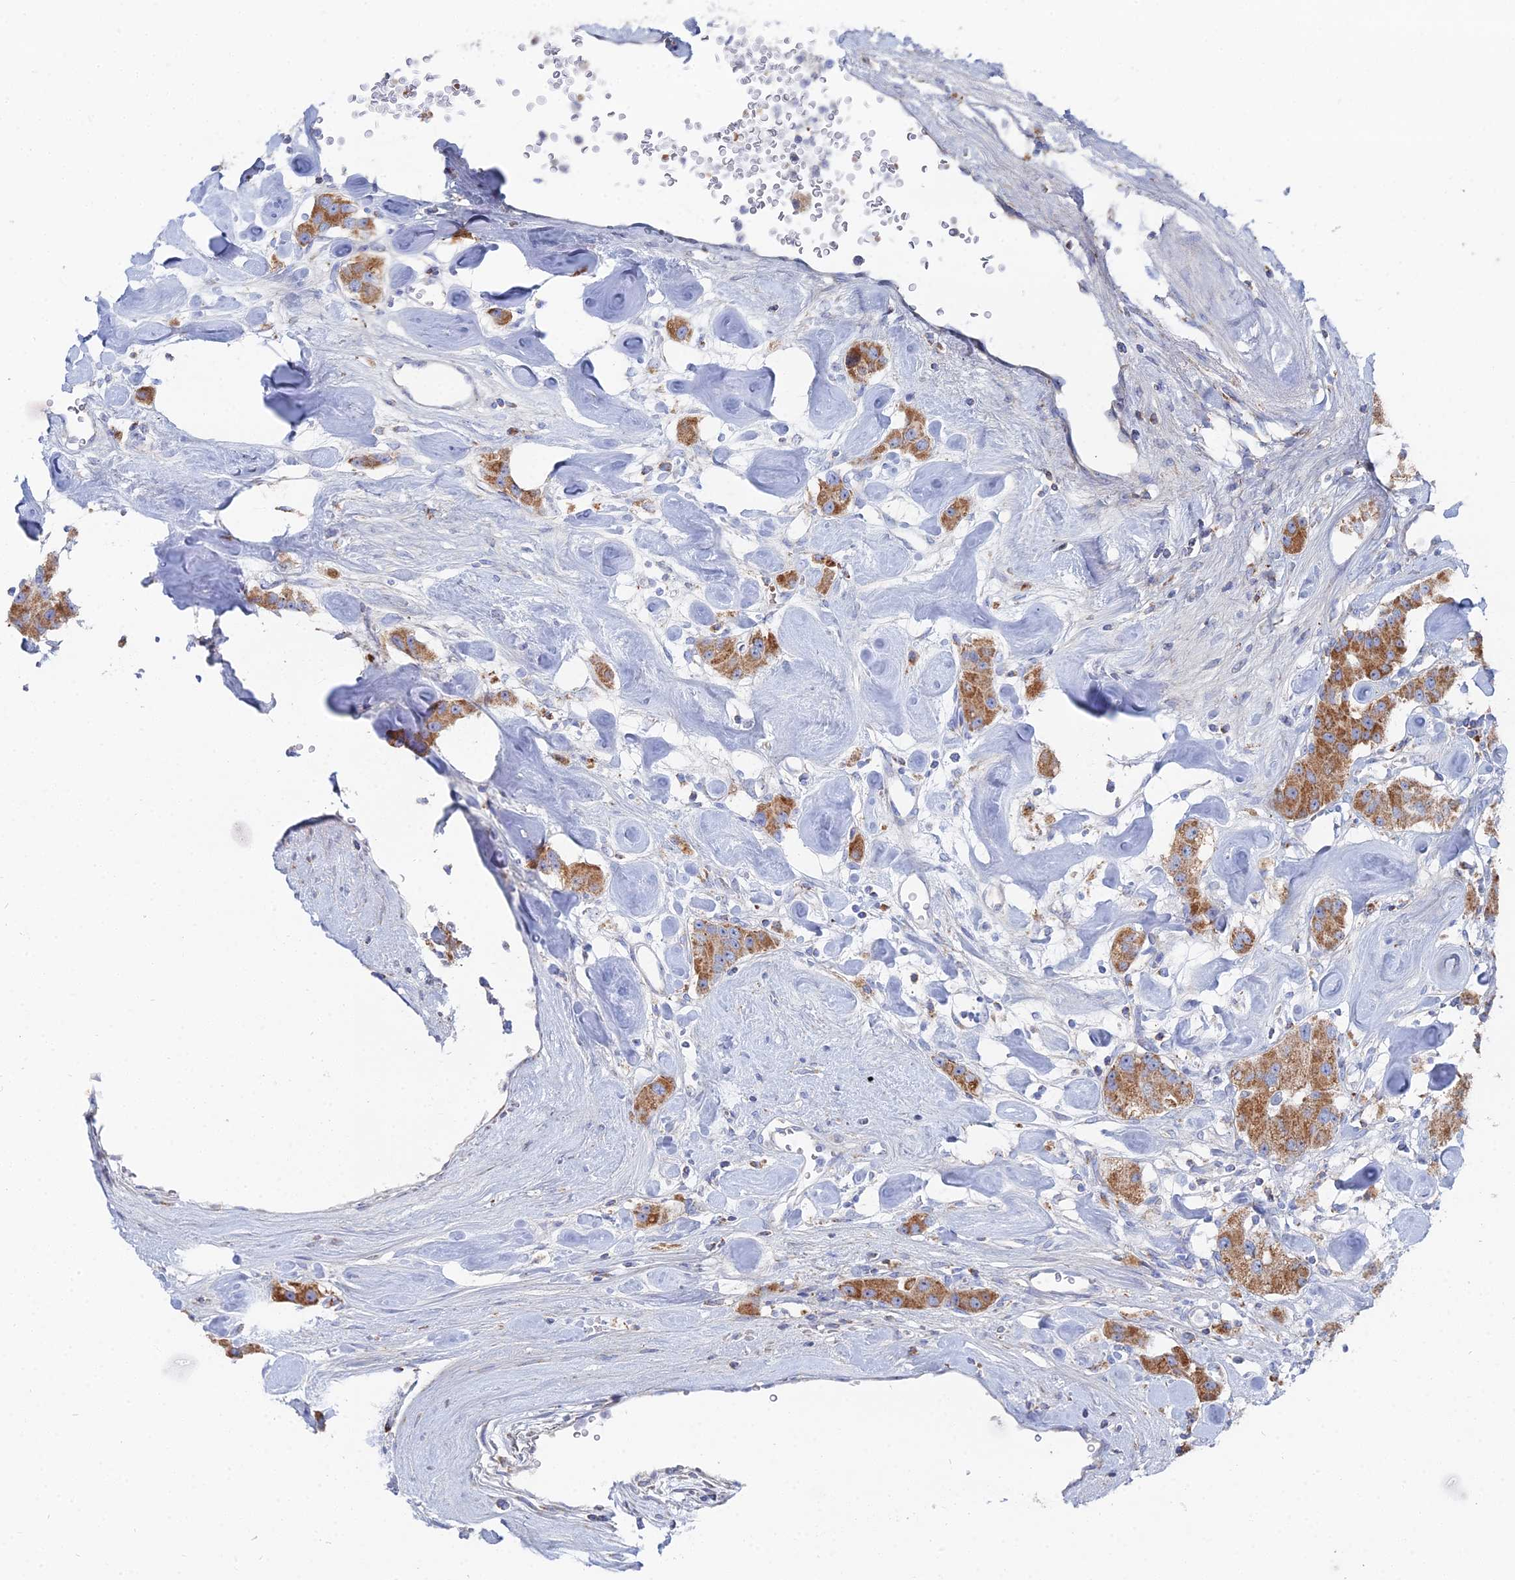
{"staining": {"intensity": "moderate", "quantity": ">75%", "location": "cytoplasmic/membranous"}, "tissue": "carcinoid", "cell_type": "Tumor cells", "image_type": "cancer", "snomed": [{"axis": "morphology", "description": "Carcinoid, malignant, NOS"}, {"axis": "topography", "description": "Pancreas"}], "caption": "The image shows a brown stain indicating the presence of a protein in the cytoplasmic/membranous of tumor cells in carcinoid (malignant).", "gene": "MPC1", "patient": {"sex": "male", "age": 41}}